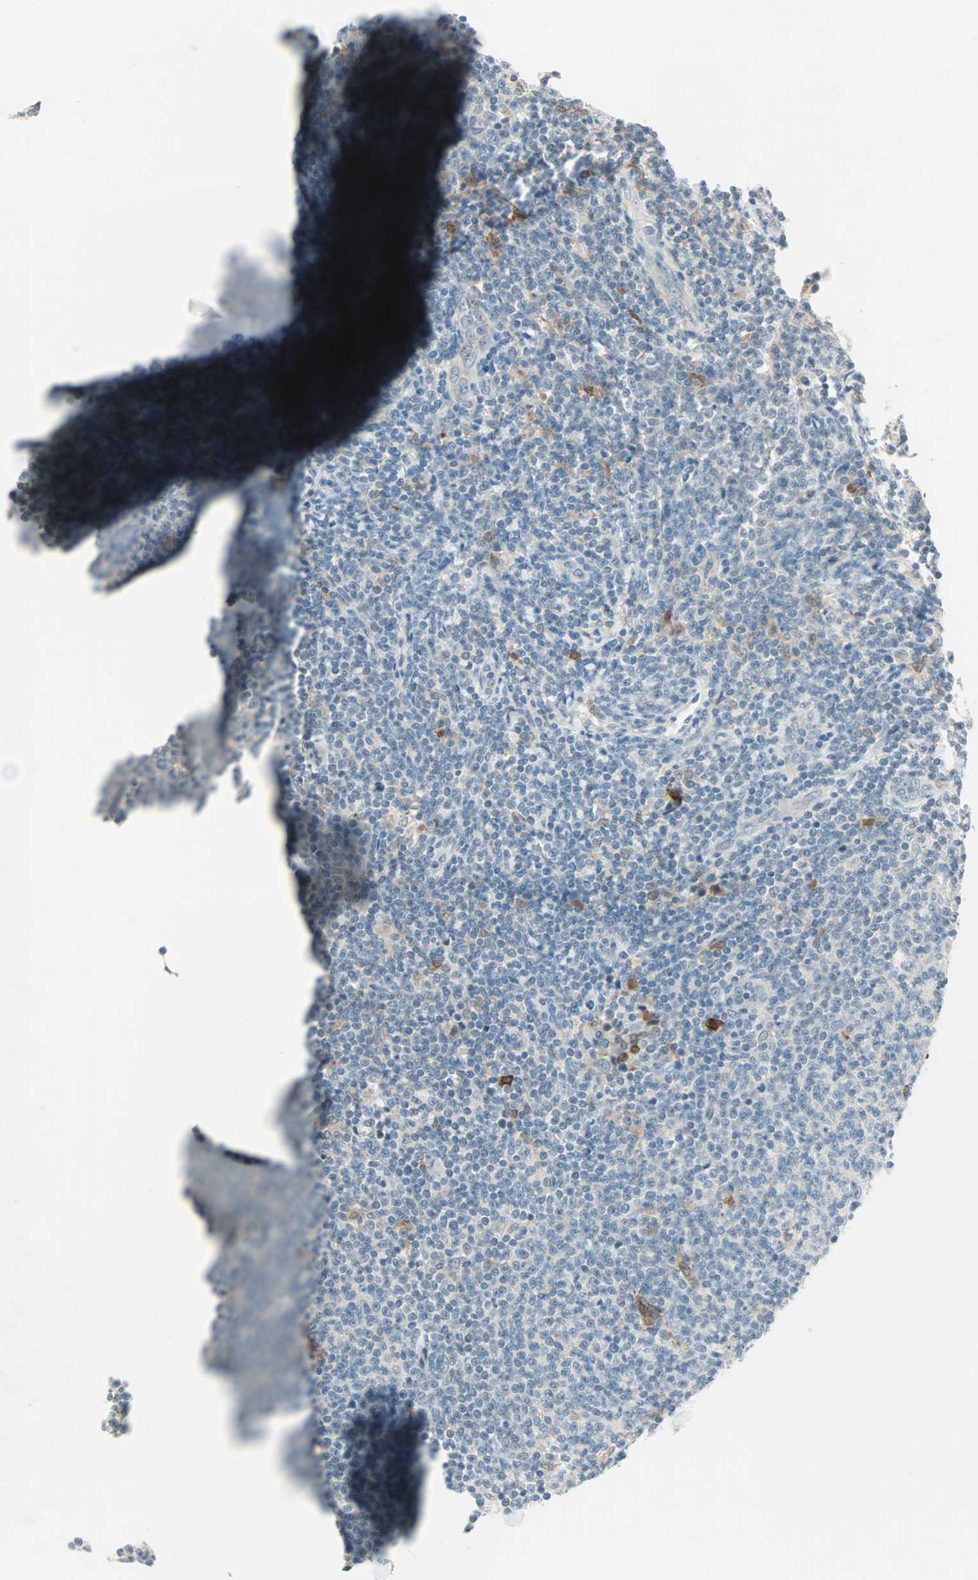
{"staining": {"intensity": "negative", "quantity": "none", "location": "none"}, "tissue": "lymphoma", "cell_type": "Tumor cells", "image_type": "cancer", "snomed": [{"axis": "morphology", "description": "Malignant lymphoma, non-Hodgkin's type, Low grade"}, {"axis": "topography", "description": "Lymph node"}], "caption": "High magnification brightfield microscopy of low-grade malignant lymphoma, non-Hodgkin's type stained with DAB (brown) and counterstained with hematoxylin (blue): tumor cells show no significant expression.", "gene": "RTL6", "patient": {"sex": "male", "age": 66}}